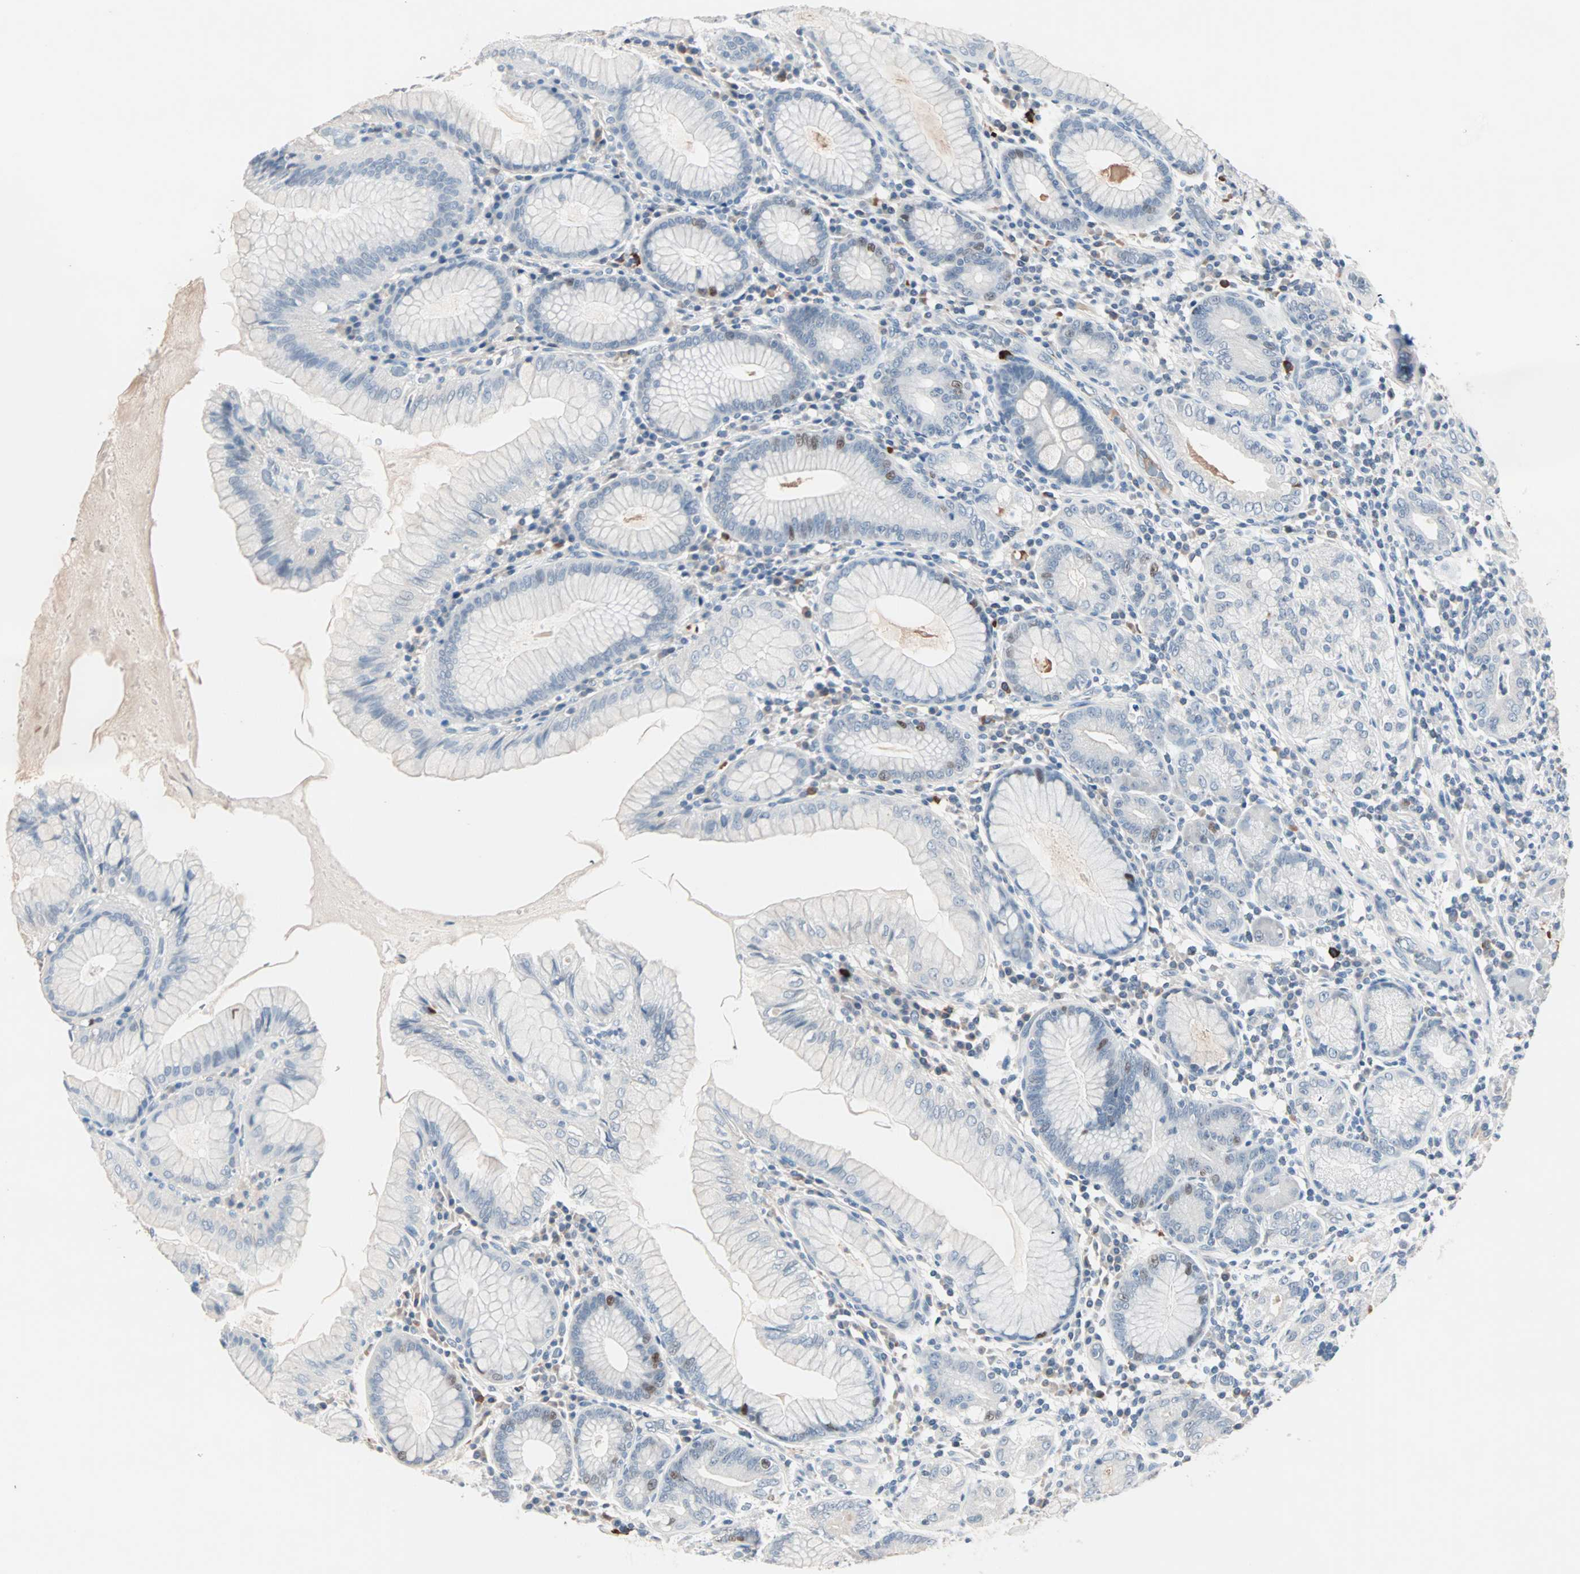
{"staining": {"intensity": "strong", "quantity": "<25%", "location": "cytoplasmic/membranous,nuclear"}, "tissue": "stomach", "cell_type": "Glandular cells", "image_type": "normal", "snomed": [{"axis": "morphology", "description": "Normal tissue, NOS"}, {"axis": "topography", "description": "Stomach, lower"}], "caption": "Immunohistochemistry (IHC) of normal human stomach reveals medium levels of strong cytoplasmic/membranous,nuclear positivity in approximately <25% of glandular cells.", "gene": "CCNE2", "patient": {"sex": "female", "age": 76}}